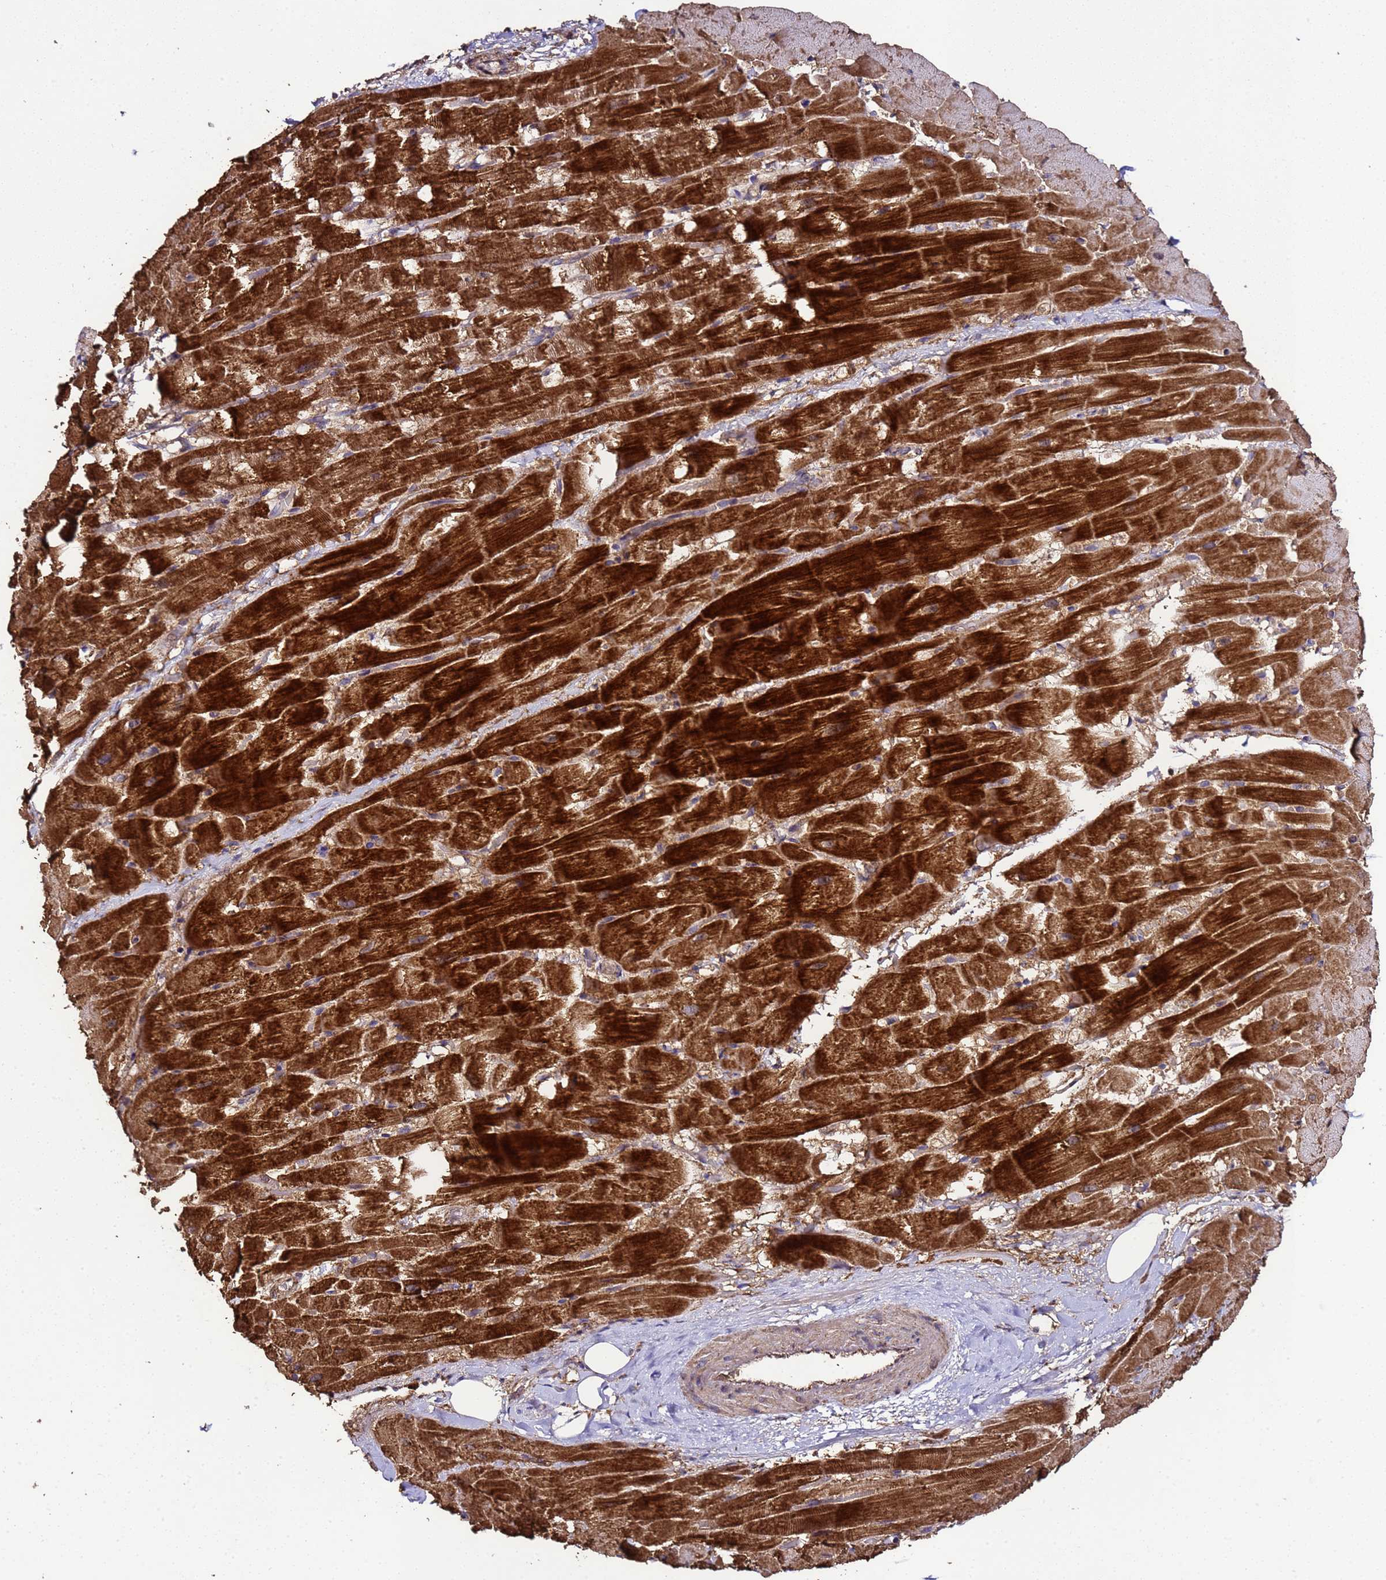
{"staining": {"intensity": "strong", "quantity": ">75%", "location": "cytoplasmic/membranous"}, "tissue": "heart muscle", "cell_type": "Cardiomyocytes", "image_type": "normal", "snomed": [{"axis": "morphology", "description": "Normal tissue, NOS"}, {"axis": "topography", "description": "Heart"}], "caption": "IHC (DAB (3,3'-diaminobenzidine)) staining of unremarkable heart muscle reveals strong cytoplasmic/membranous protein staining in about >75% of cardiomyocytes. The protein of interest is shown in brown color, while the nuclei are stained blue.", "gene": "HSPBAP1", "patient": {"sex": "male", "age": 37}}